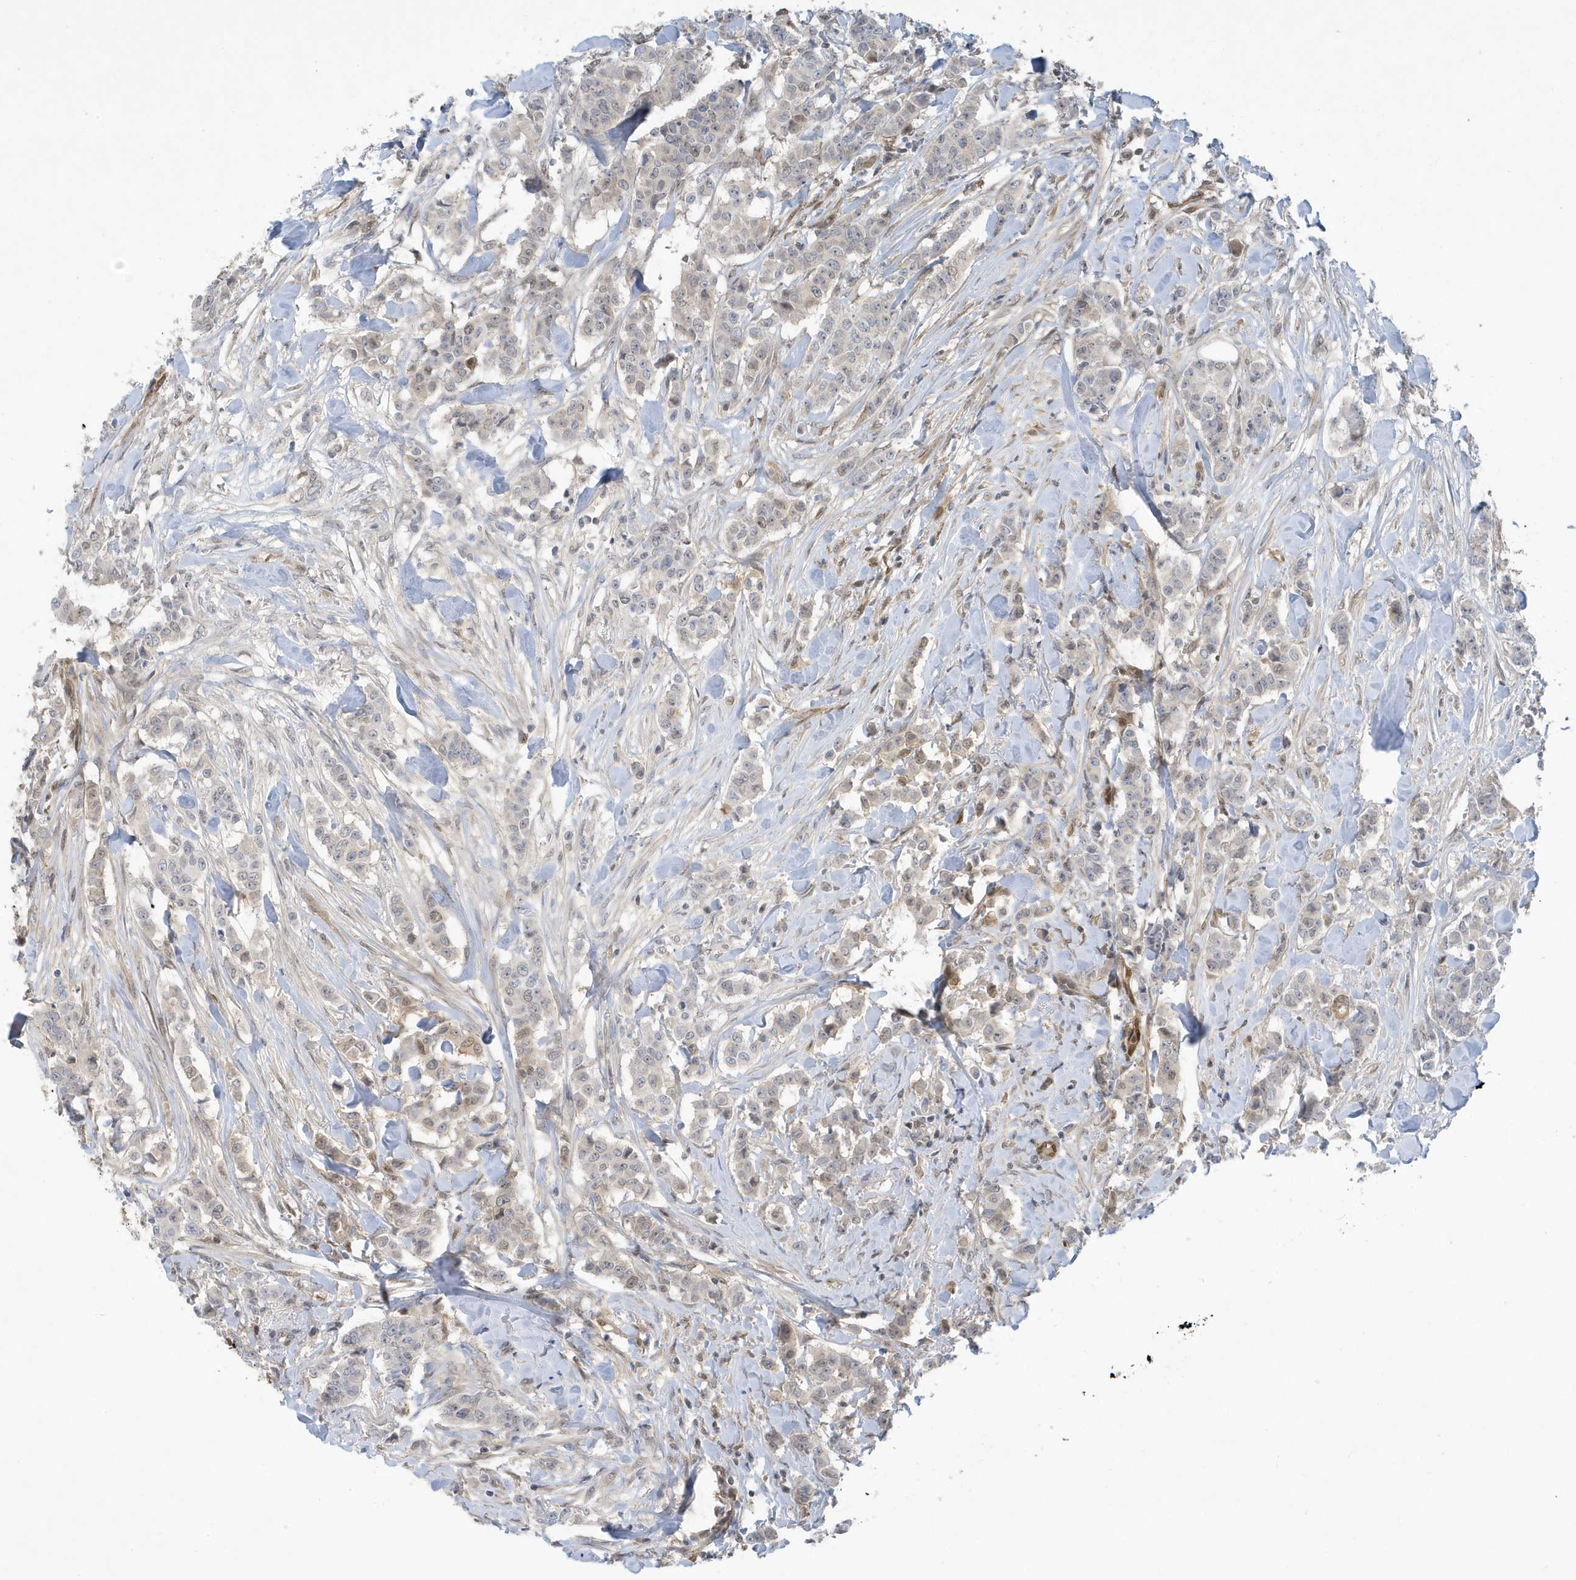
{"staining": {"intensity": "weak", "quantity": "<25%", "location": "nuclear"}, "tissue": "breast cancer", "cell_type": "Tumor cells", "image_type": "cancer", "snomed": [{"axis": "morphology", "description": "Duct carcinoma"}, {"axis": "topography", "description": "Breast"}], "caption": "Immunohistochemistry (IHC) histopathology image of neoplastic tissue: intraductal carcinoma (breast) stained with DAB (3,3'-diaminobenzidine) displays no significant protein positivity in tumor cells.", "gene": "NCOA7", "patient": {"sex": "female", "age": 40}}